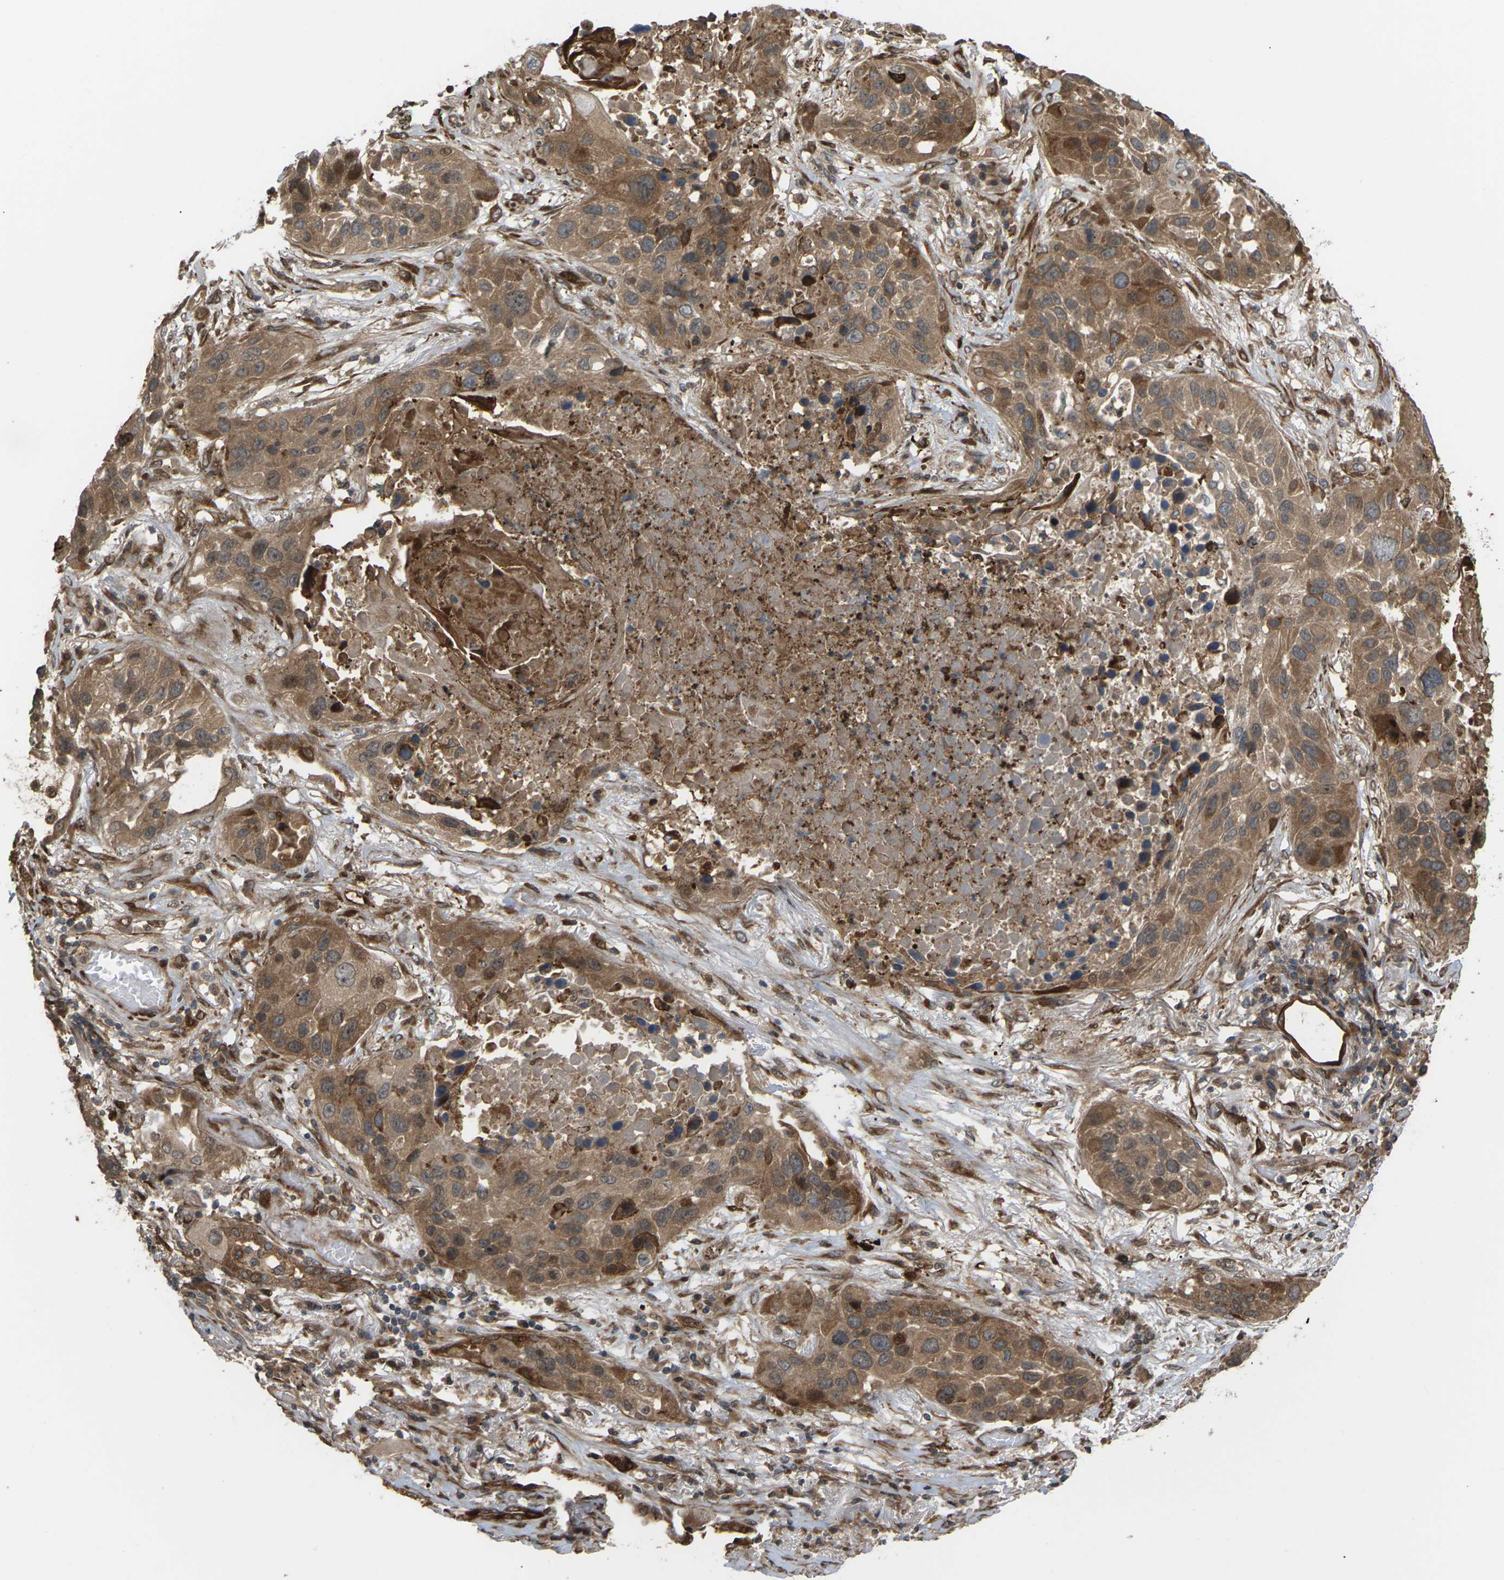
{"staining": {"intensity": "moderate", "quantity": ">75%", "location": "cytoplasmic/membranous"}, "tissue": "lung cancer", "cell_type": "Tumor cells", "image_type": "cancer", "snomed": [{"axis": "morphology", "description": "Squamous cell carcinoma, NOS"}, {"axis": "topography", "description": "Lung"}], "caption": "Tumor cells show medium levels of moderate cytoplasmic/membranous staining in approximately >75% of cells in lung squamous cell carcinoma.", "gene": "ROBO1", "patient": {"sex": "male", "age": 57}}